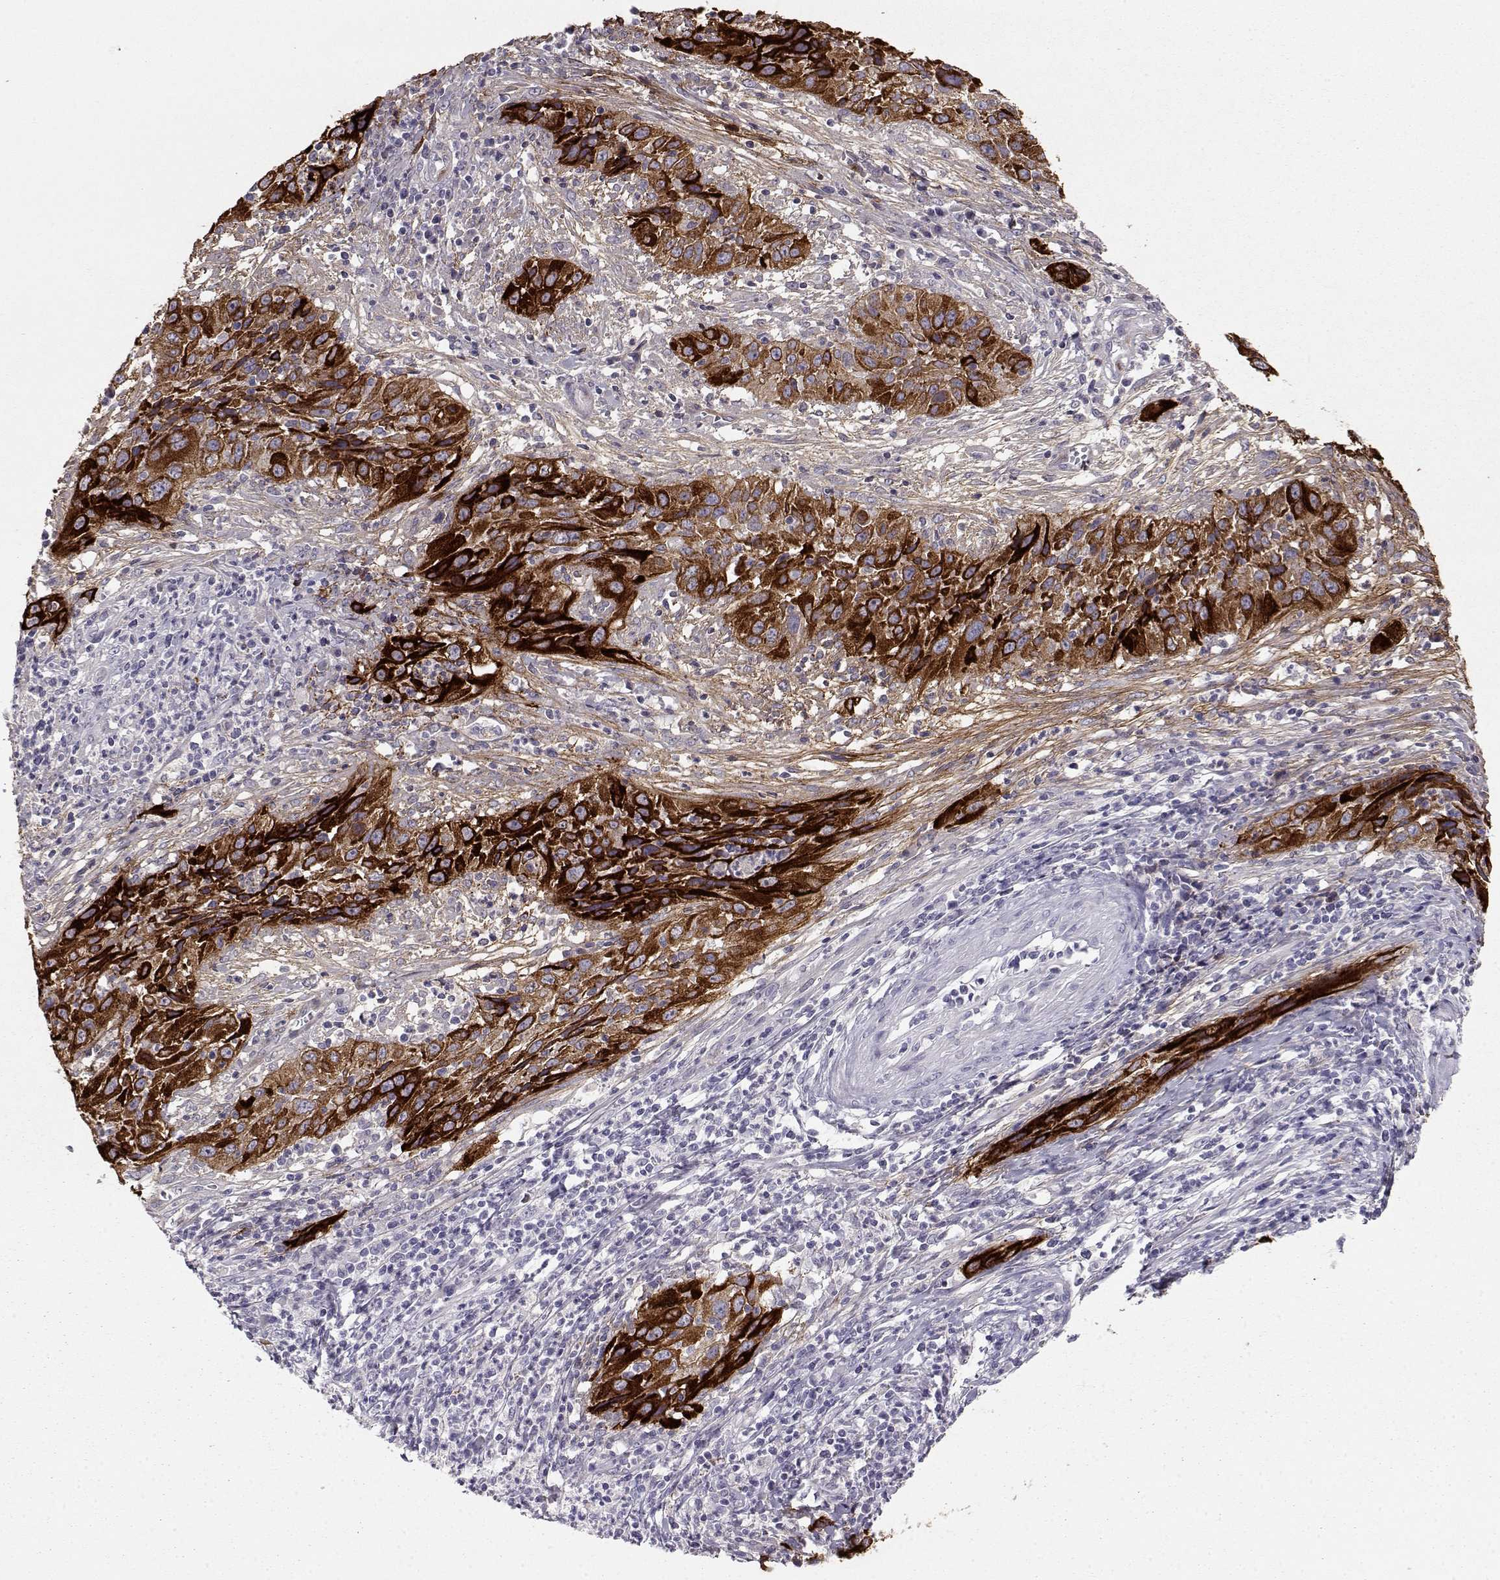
{"staining": {"intensity": "strong", "quantity": ">75%", "location": "cytoplasmic/membranous"}, "tissue": "cervical cancer", "cell_type": "Tumor cells", "image_type": "cancer", "snomed": [{"axis": "morphology", "description": "Squamous cell carcinoma, NOS"}, {"axis": "topography", "description": "Cervix"}], "caption": "DAB immunohistochemical staining of cervical cancer (squamous cell carcinoma) demonstrates strong cytoplasmic/membranous protein expression in about >75% of tumor cells.", "gene": "LAMB3", "patient": {"sex": "female", "age": 32}}